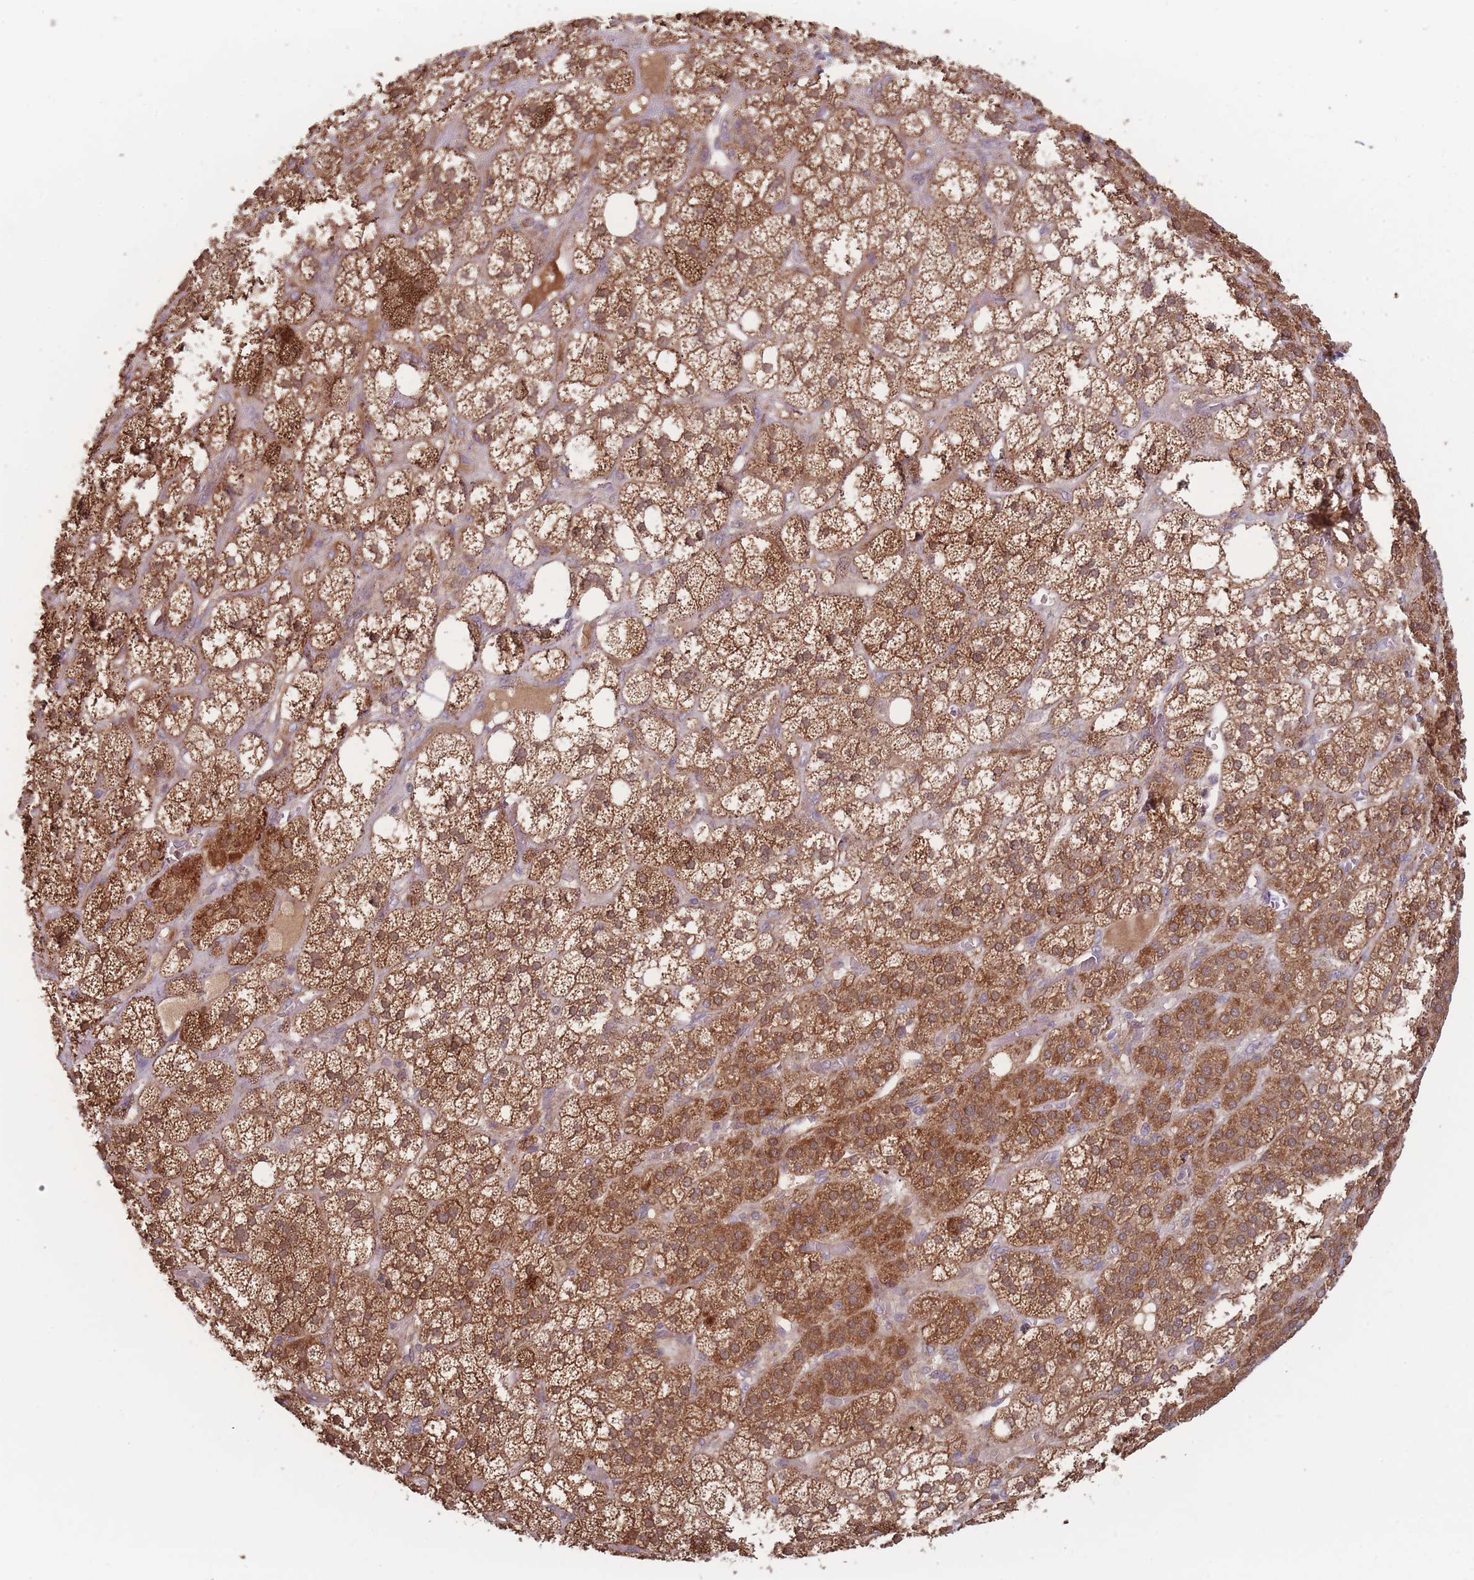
{"staining": {"intensity": "strong", "quantity": ">75%", "location": "cytoplasmic/membranous"}, "tissue": "adrenal gland", "cell_type": "Glandular cells", "image_type": "normal", "snomed": [{"axis": "morphology", "description": "Normal tissue, NOS"}, {"axis": "topography", "description": "Adrenal gland"}], "caption": "Immunohistochemistry photomicrograph of unremarkable adrenal gland stained for a protein (brown), which displays high levels of strong cytoplasmic/membranous positivity in about >75% of glandular cells.", "gene": "ATP5MGL", "patient": {"sex": "male", "age": 61}}